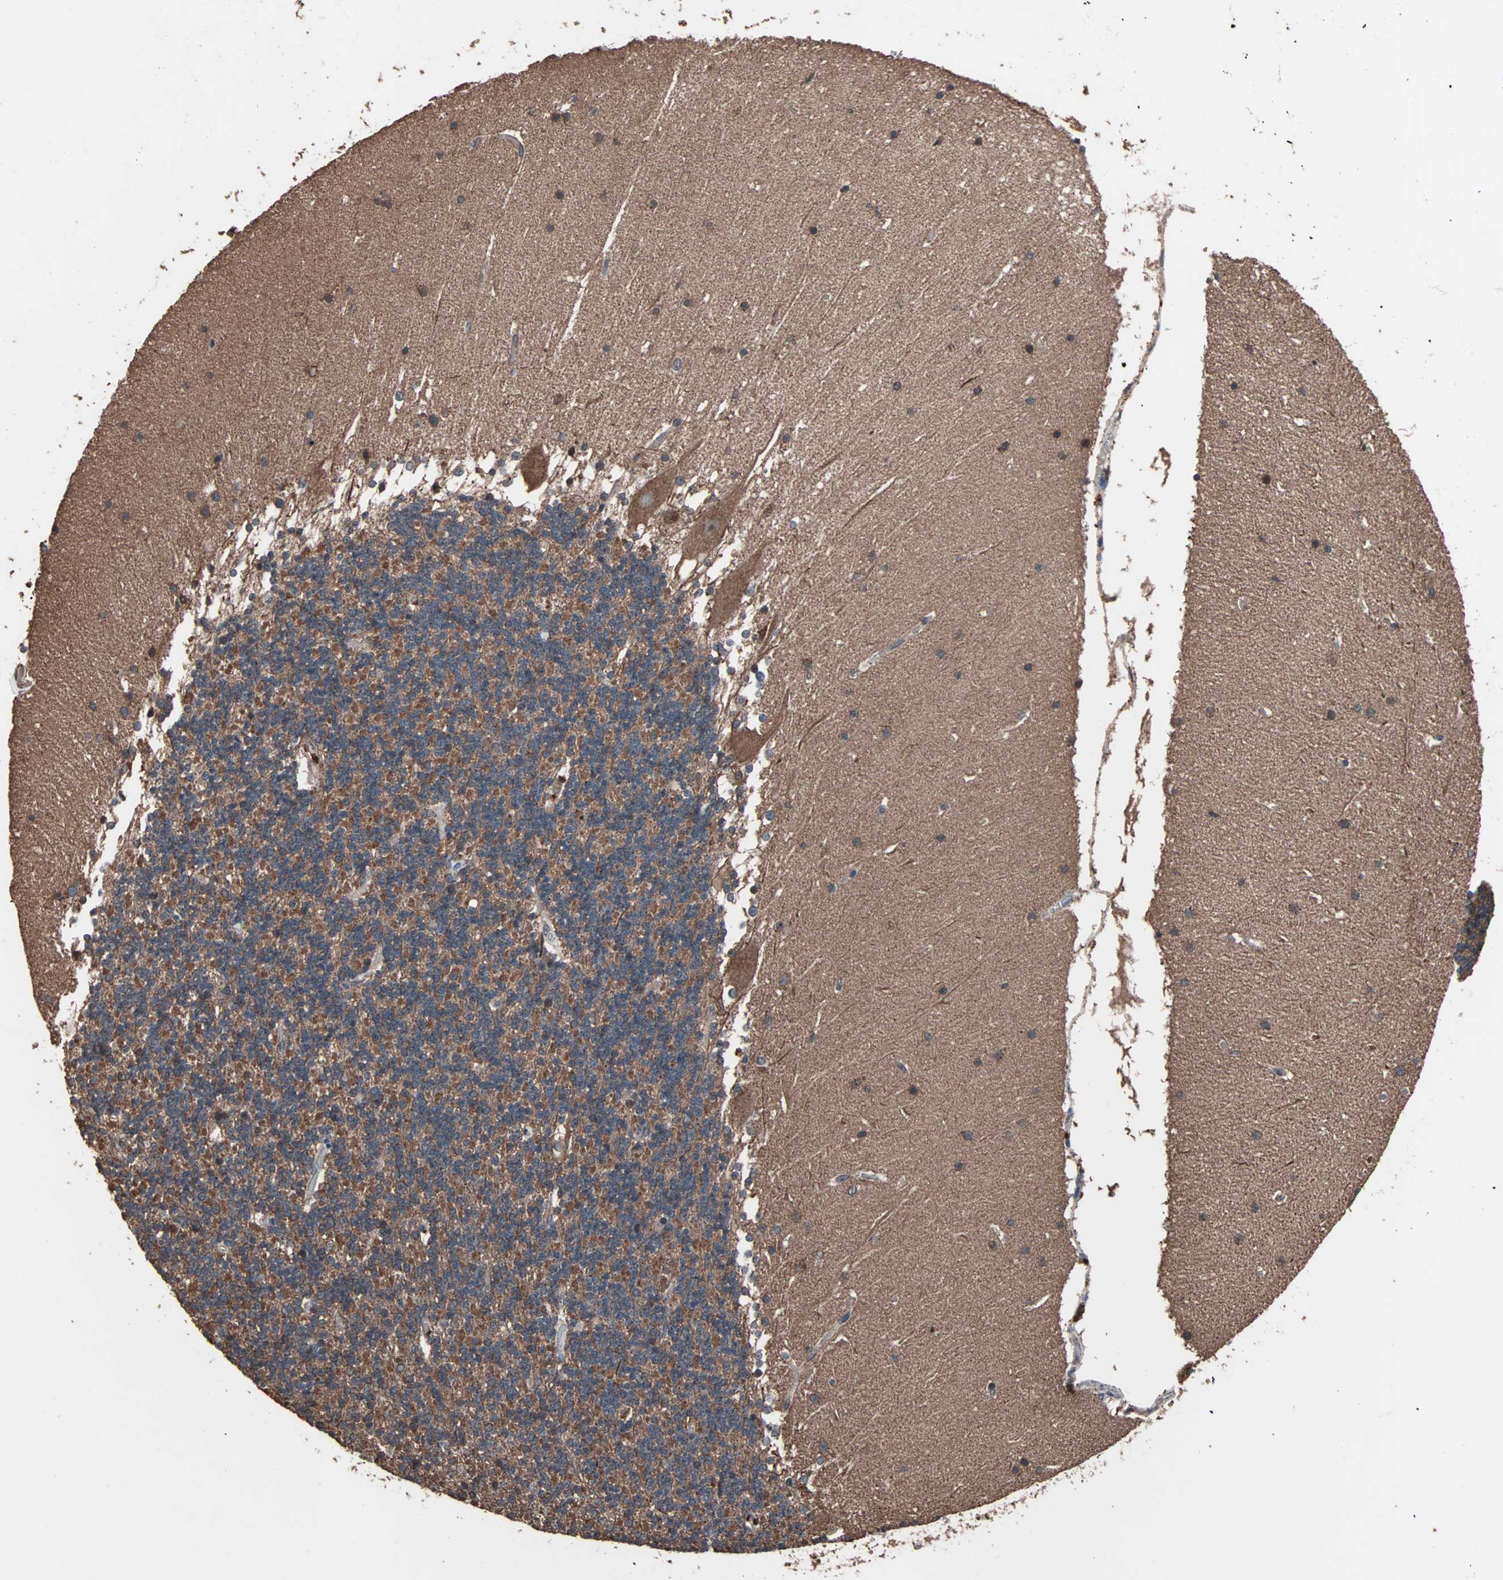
{"staining": {"intensity": "moderate", "quantity": "25%-75%", "location": "cytoplasmic/membranous"}, "tissue": "cerebellum", "cell_type": "Cells in granular layer", "image_type": "normal", "snomed": [{"axis": "morphology", "description": "Normal tissue, NOS"}, {"axis": "topography", "description": "Cerebellum"}], "caption": "Immunohistochemistry (IHC) histopathology image of benign cerebellum stained for a protein (brown), which reveals medium levels of moderate cytoplasmic/membranous staining in approximately 25%-75% of cells in granular layer.", "gene": "MRPL2", "patient": {"sex": "female", "age": 19}}